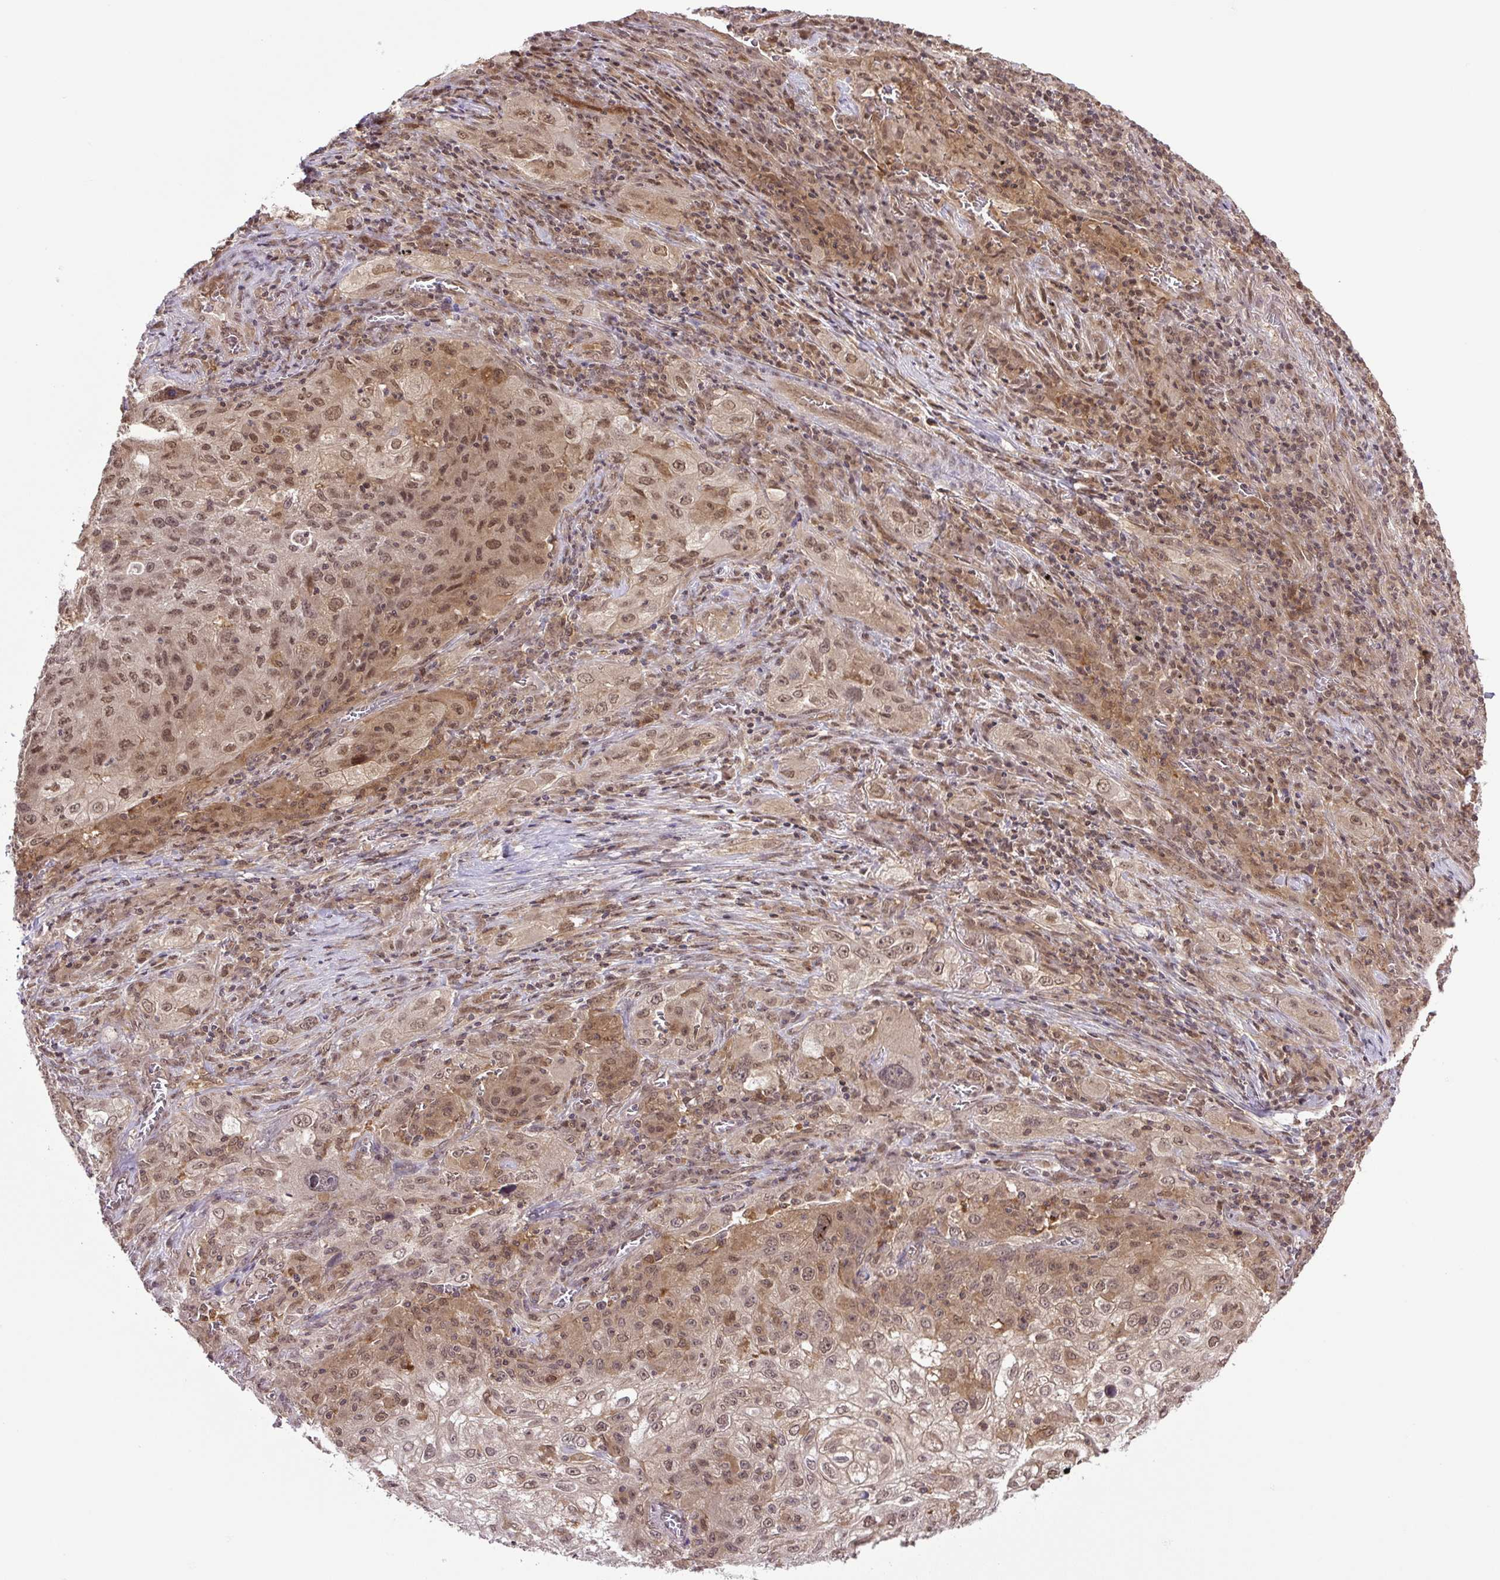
{"staining": {"intensity": "moderate", "quantity": ">75%", "location": "nuclear"}, "tissue": "lung cancer", "cell_type": "Tumor cells", "image_type": "cancer", "snomed": [{"axis": "morphology", "description": "Squamous cell carcinoma, NOS"}, {"axis": "topography", "description": "Lung"}], "caption": "IHC staining of lung squamous cell carcinoma, which demonstrates medium levels of moderate nuclear positivity in about >75% of tumor cells indicating moderate nuclear protein staining. The staining was performed using DAB (3,3'-diaminobenzidine) (brown) for protein detection and nuclei were counterstained in hematoxylin (blue).", "gene": "SGTA", "patient": {"sex": "female", "age": 69}}